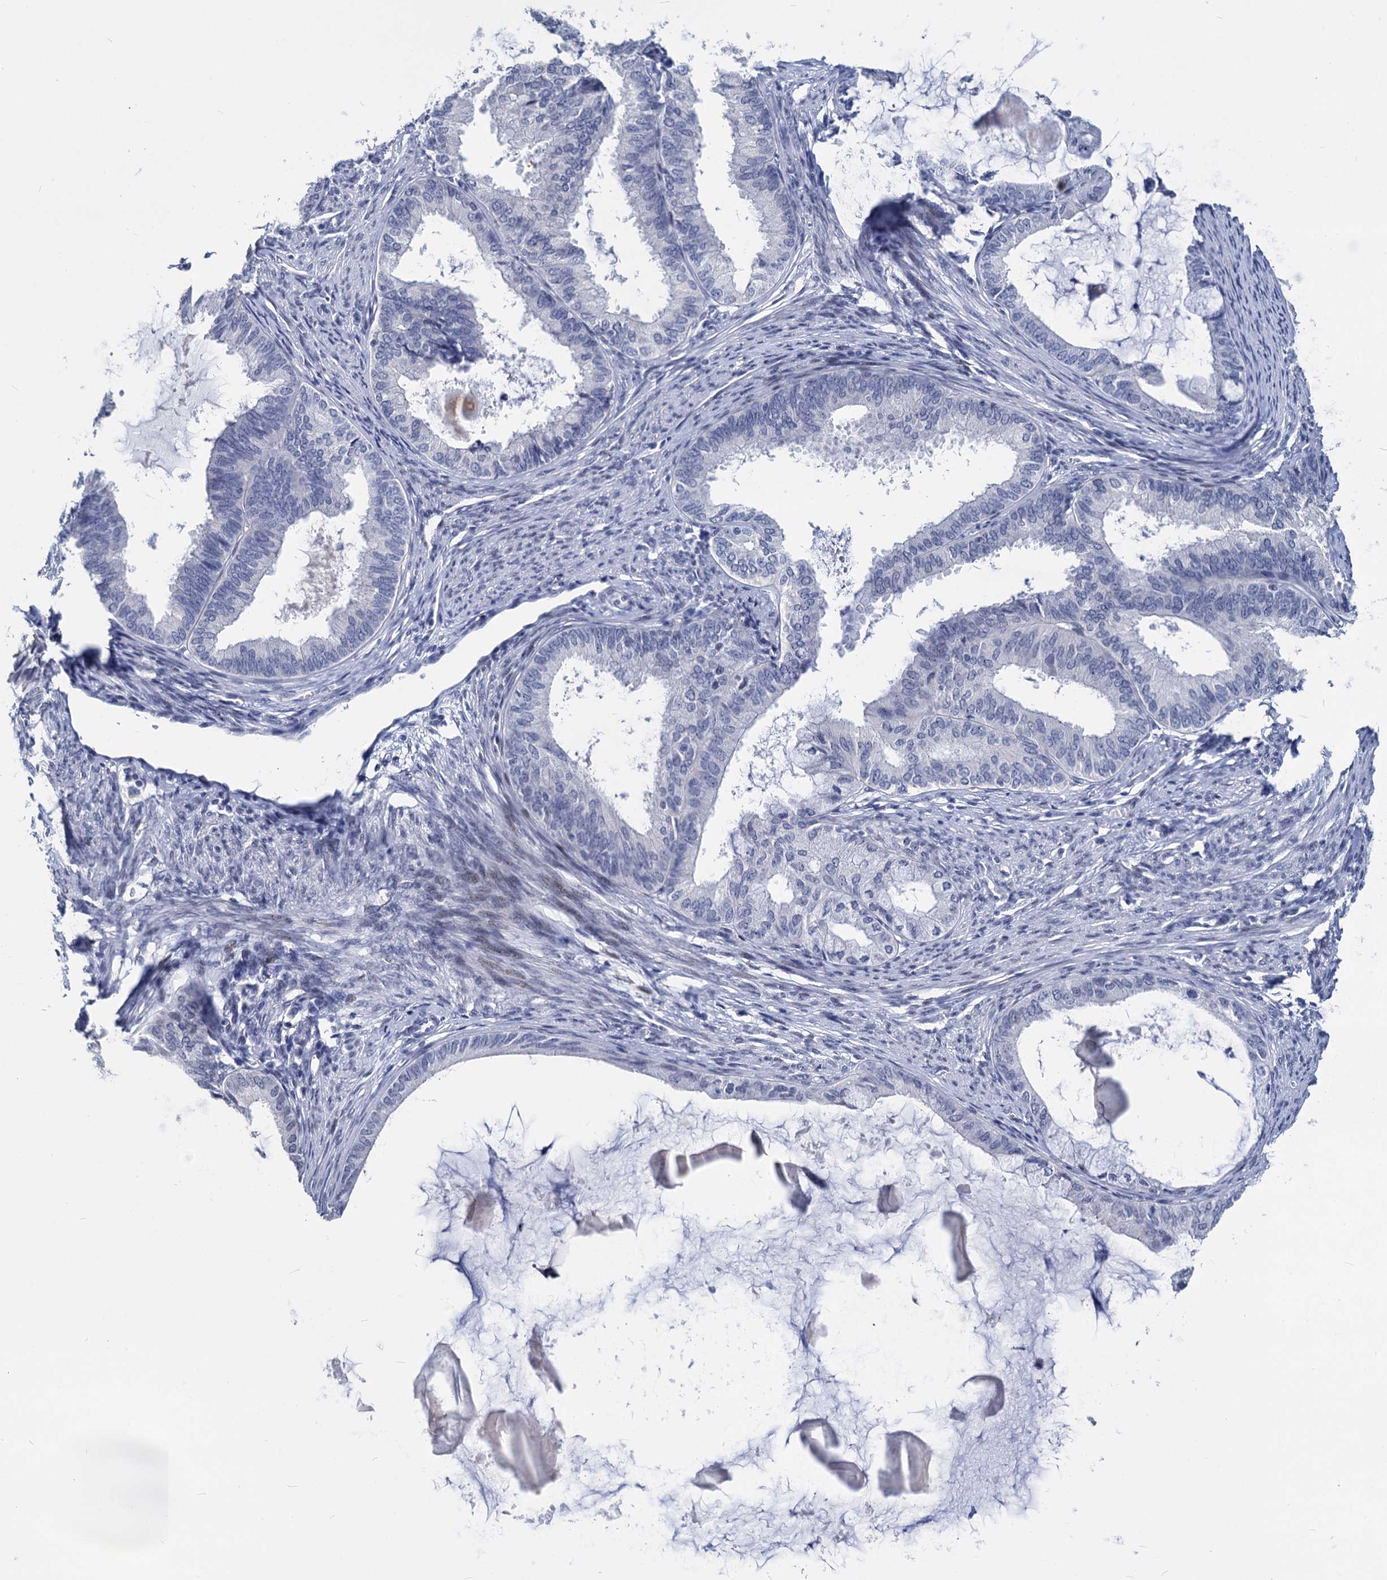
{"staining": {"intensity": "negative", "quantity": "none", "location": "none"}, "tissue": "endometrial cancer", "cell_type": "Tumor cells", "image_type": "cancer", "snomed": [{"axis": "morphology", "description": "Adenocarcinoma, NOS"}, {"axis": "topography", "description": "Endometrium"}], "caption": "There is no significant positivity in tumor cells of endometrial cancer (adenocarcinoma). (DAB (3,3'-diaminobenzidine) immunohistochemistry (IHC), high magnification).", "gene": "MAGEA4", "patient": {"sex": "female", "age": 86}}